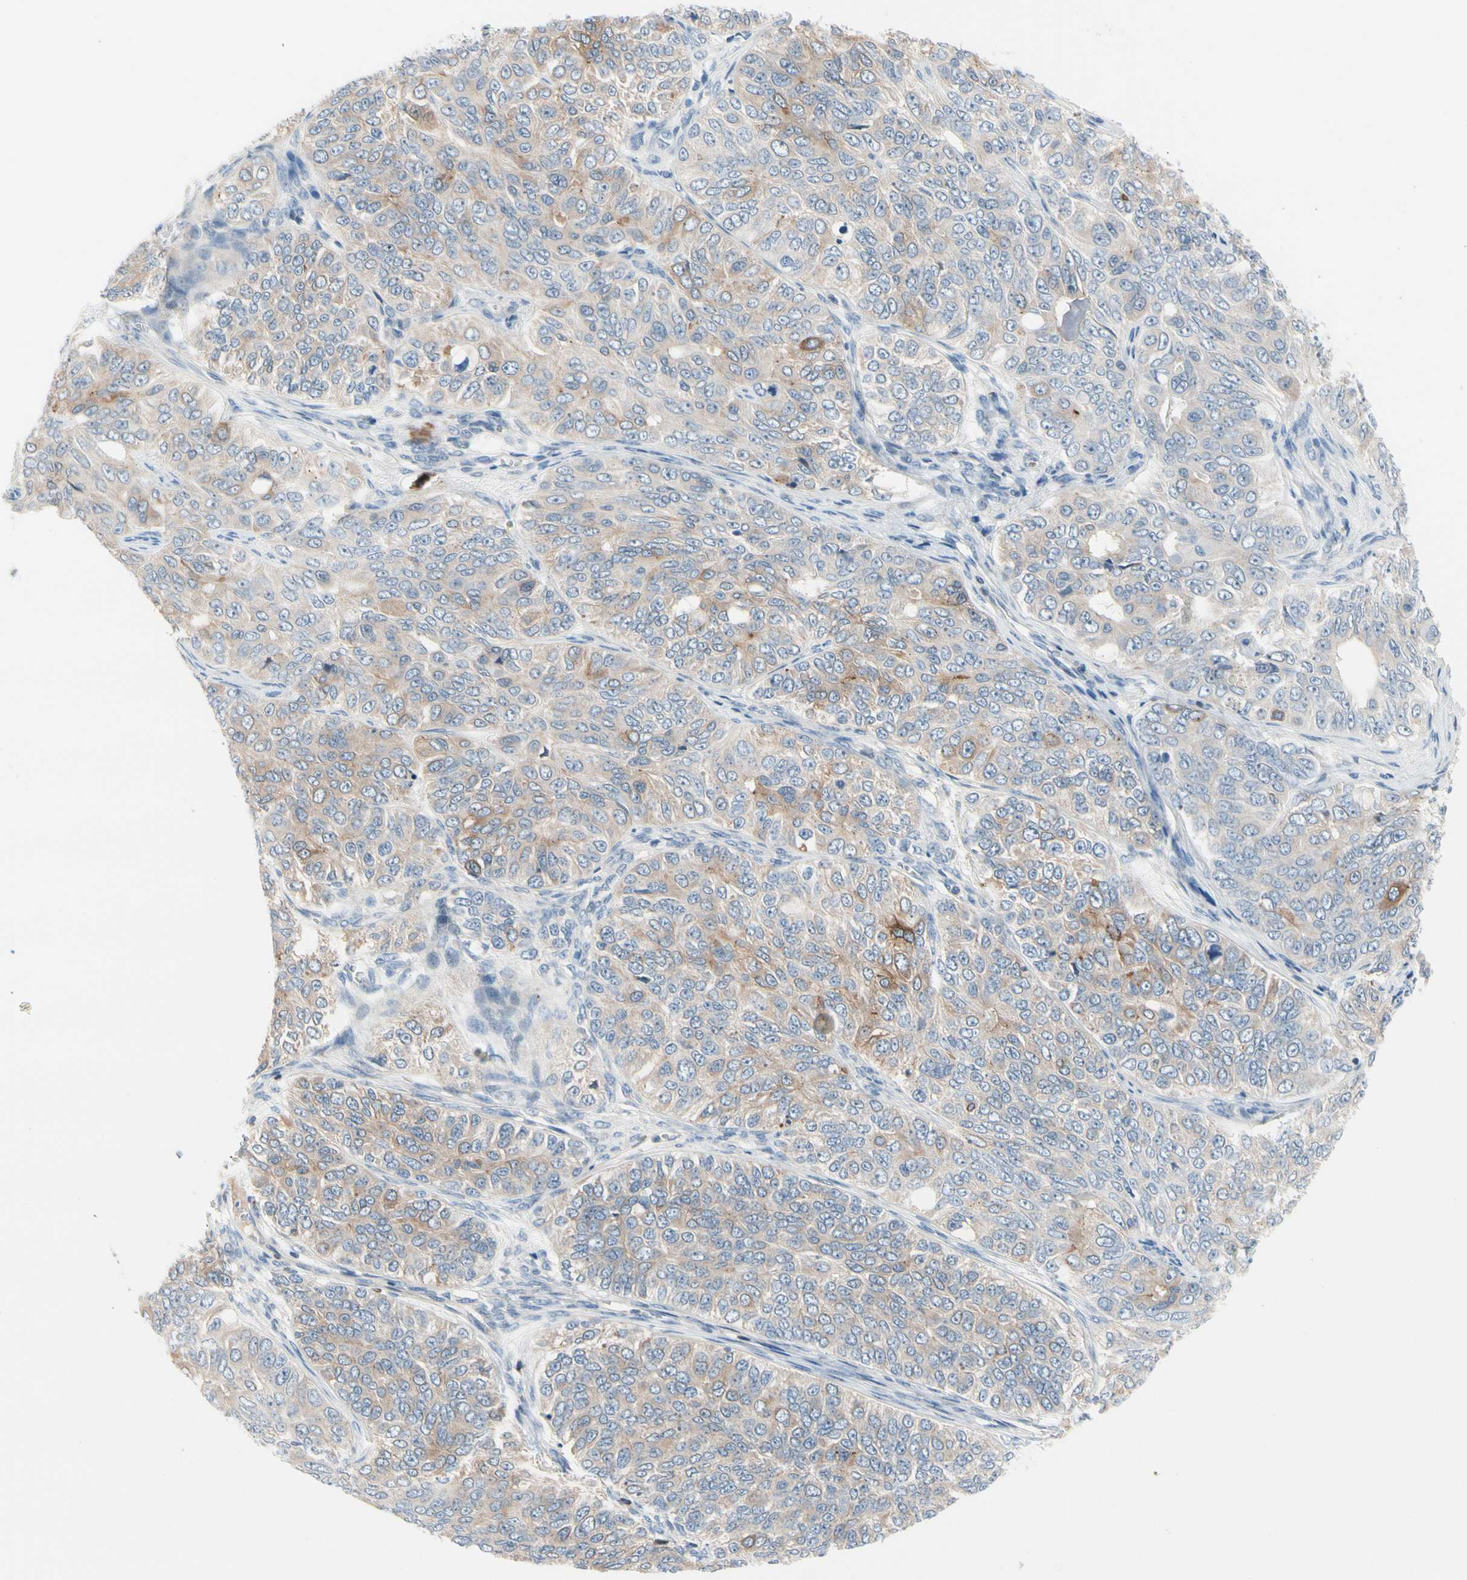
{"staining": {"intensity": "moderate", "quantity": "<25%", "location": "cytoplasmic/membranous"}, "tissue": "ovarian cancer", "cell_type": "Tumor cells", "image_type": "cancer", "snomed": [{"axis": "morphology", "description": "Carcinoma, endometroid"}, {"axis": "topography", "description": "Ovary"}], "caption": "Protein expression analysis of ovarian endometroid carcinoma shows moderate cytoplasmic/membranous positivity in about <25% of tumor cells.", "gene": "MAP3K3", "patient": {"sex": "female", "age": 51}}